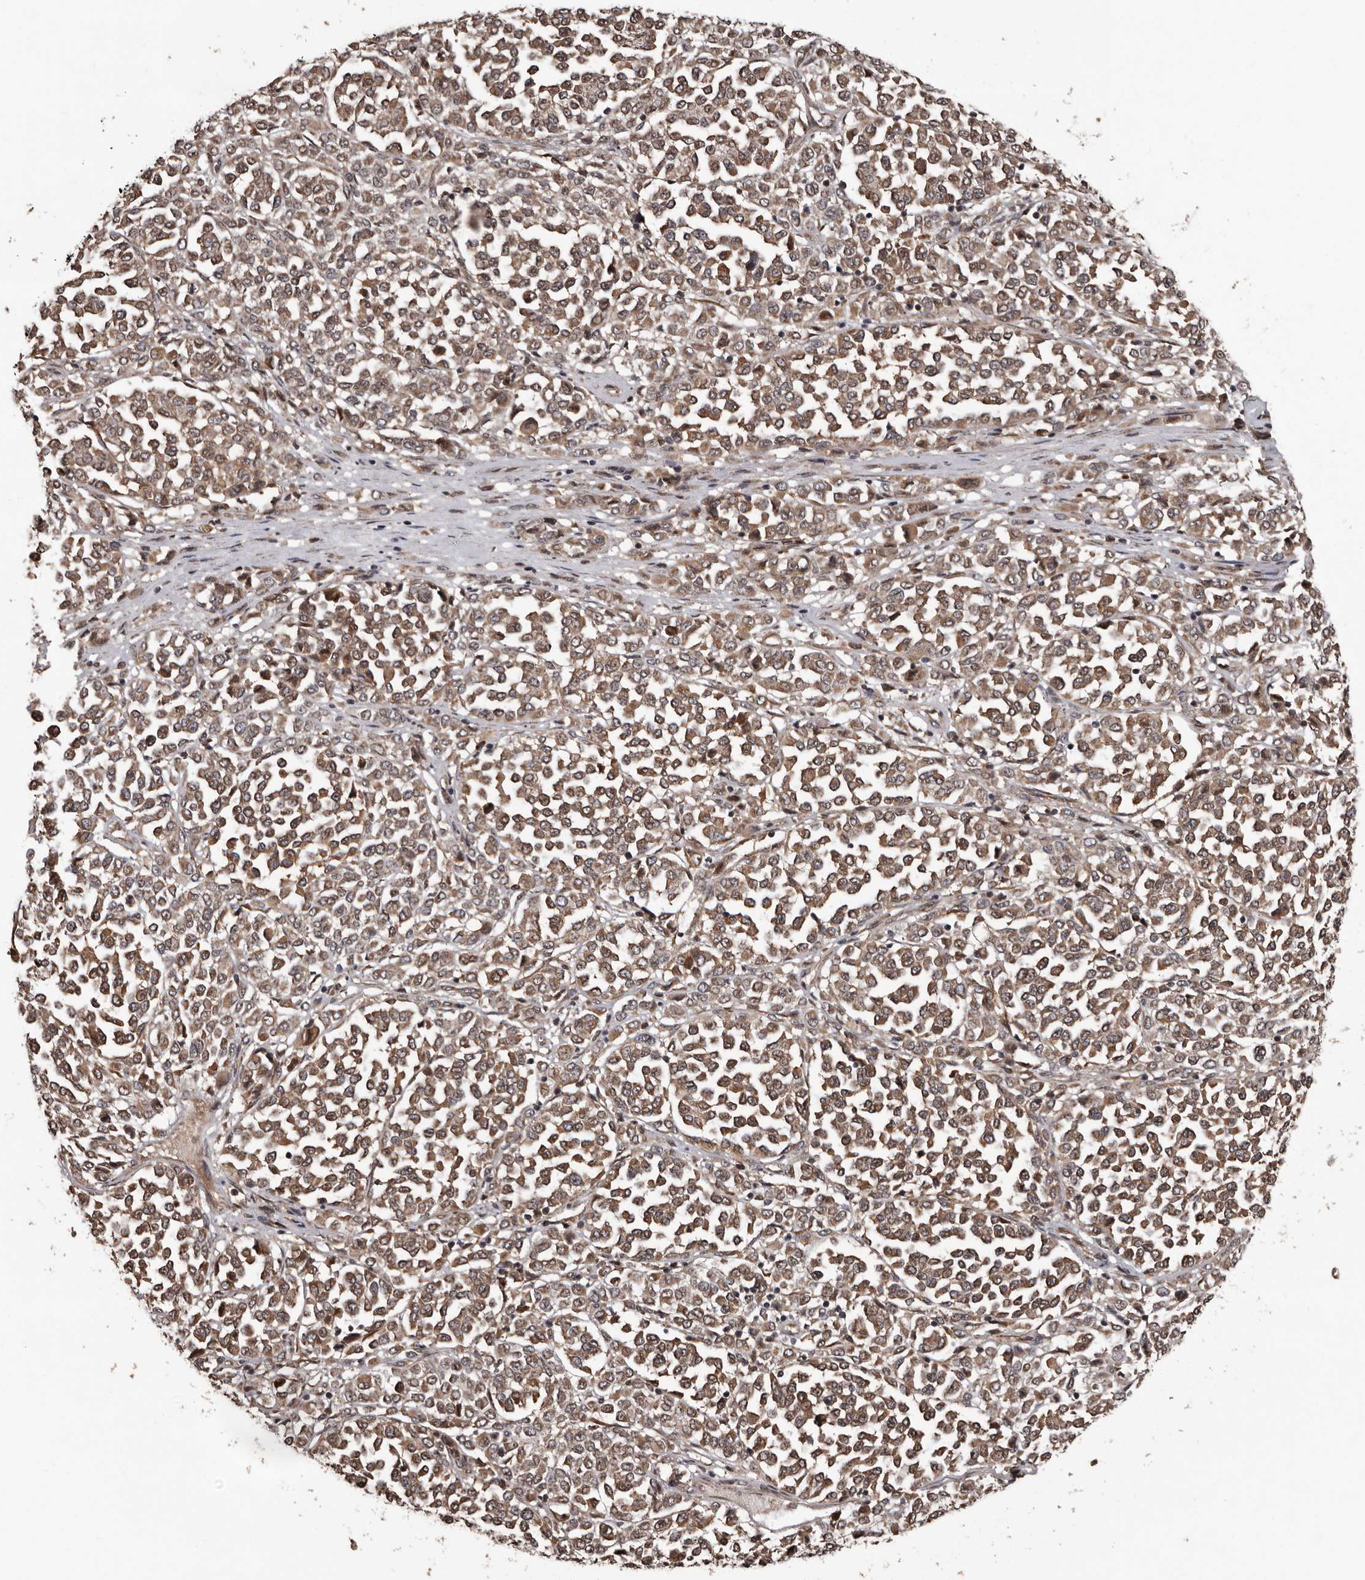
{"staining": {"intensity": "moderate", "quantity": ">75%", "location": "cytoplasmic/membranous"}, "tissue": "melanoma", "cell_type": "Tumor cells", "image_type": "cancer", "snomed": [{"axis": "morphology", "description": "Malignant melanoma, Metastatic site"}, {"axis": "topography", "description": "Pancreas"}], "caption": "Moderate cytoplasmic/membranous positivity for a protein is present in approximately >75% of tumor cells of melanoma using IHC.", "gene": "SERTAD4", "patient": {"sex": "female", "age": 30}}